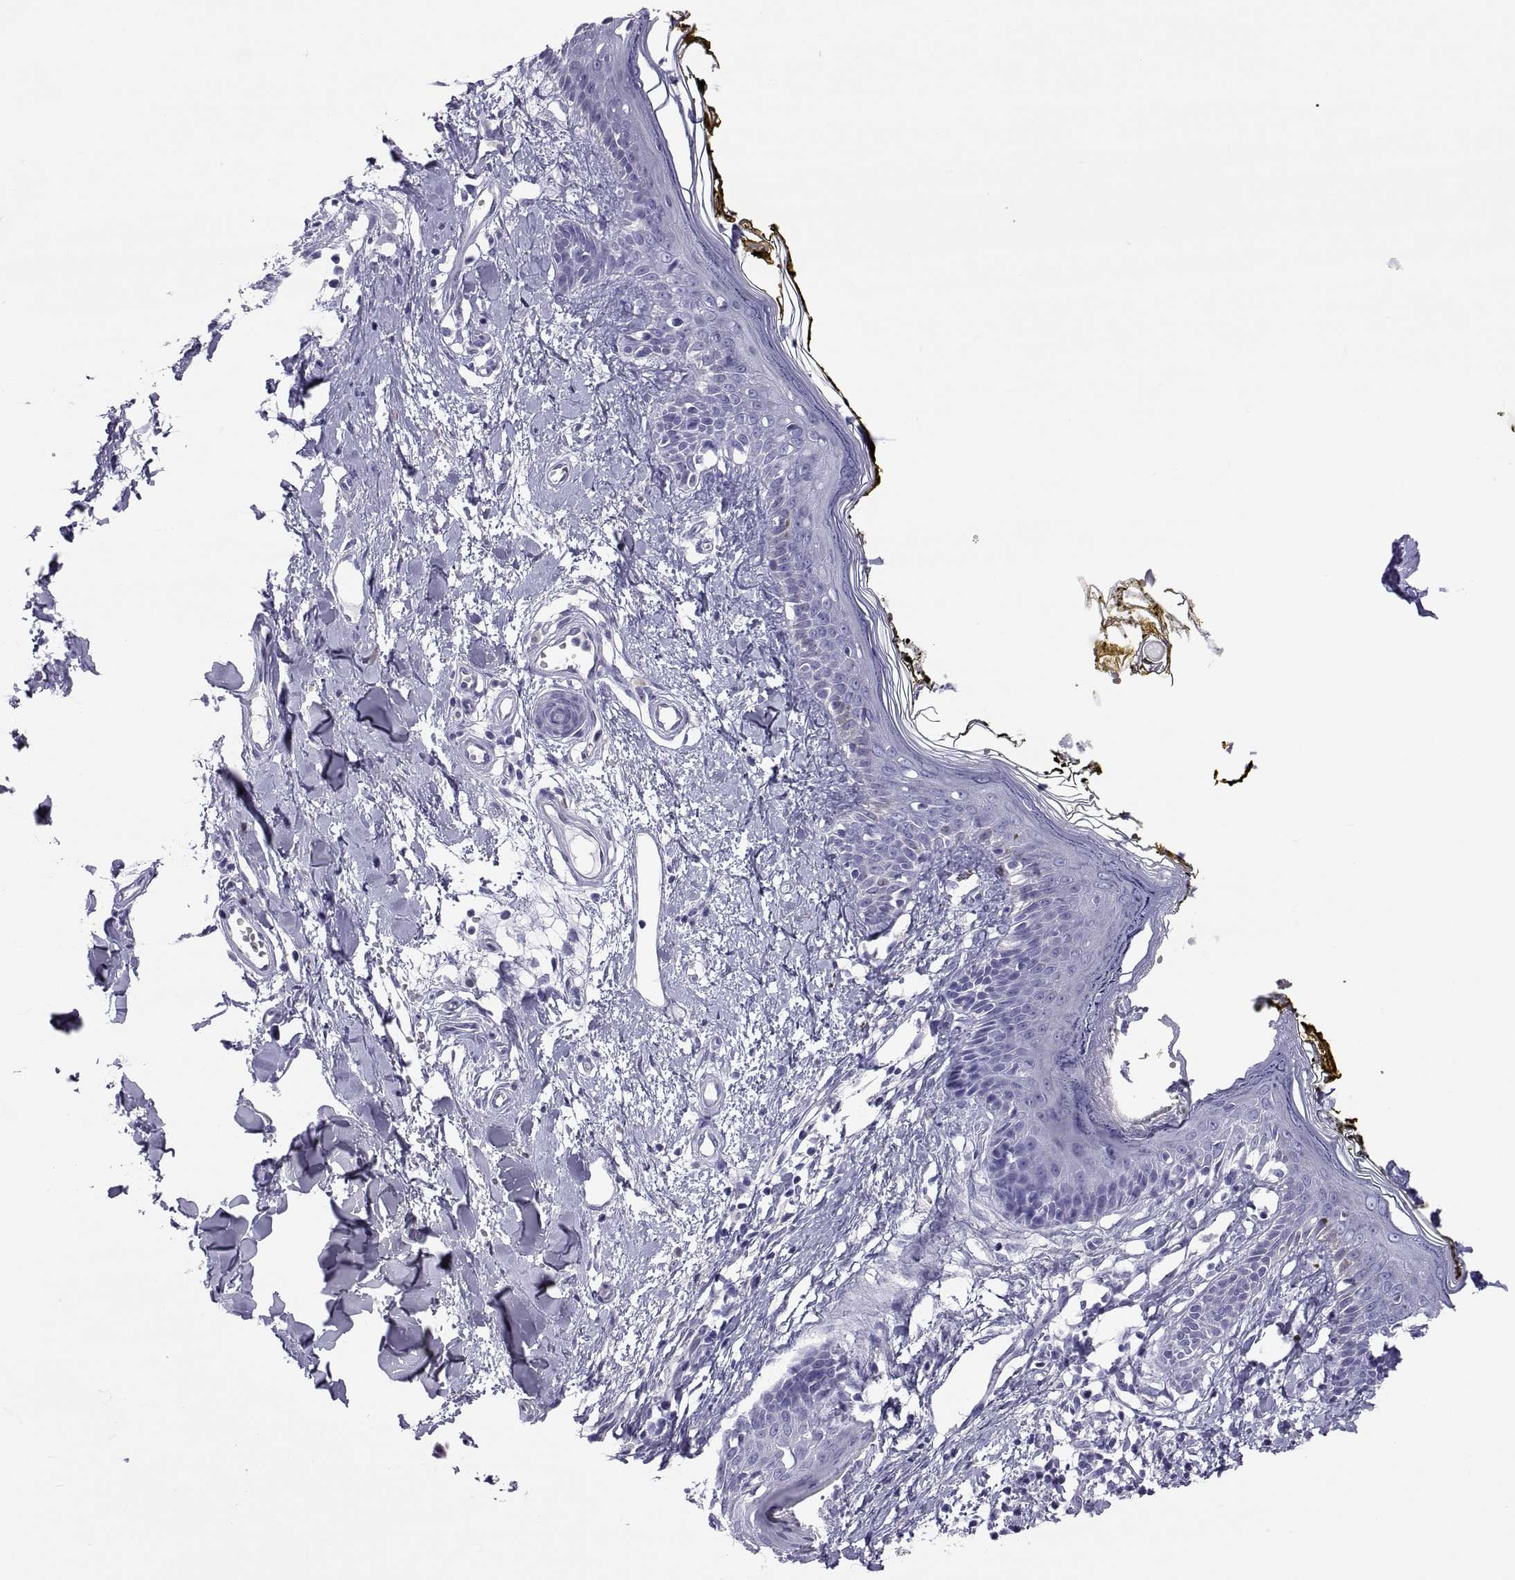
{"staining": {"intensity": "negative", "quantity": "none", "location": "none"}, "tissue": "skin", "cell_type": "Fibroblasts", "image_type": "normal", "snomed": [{"axis": "morphology", "description": "Normal tissue, NOS"}, {"axis": "topography", "description": "Skin"}], "caption": "This is an immunohistochemistry (IHC) image of benign human skin. There is no positivity in fibroblasts.", "gene": "QRICH2", "patient": {"sex": "male", "age": 76}}